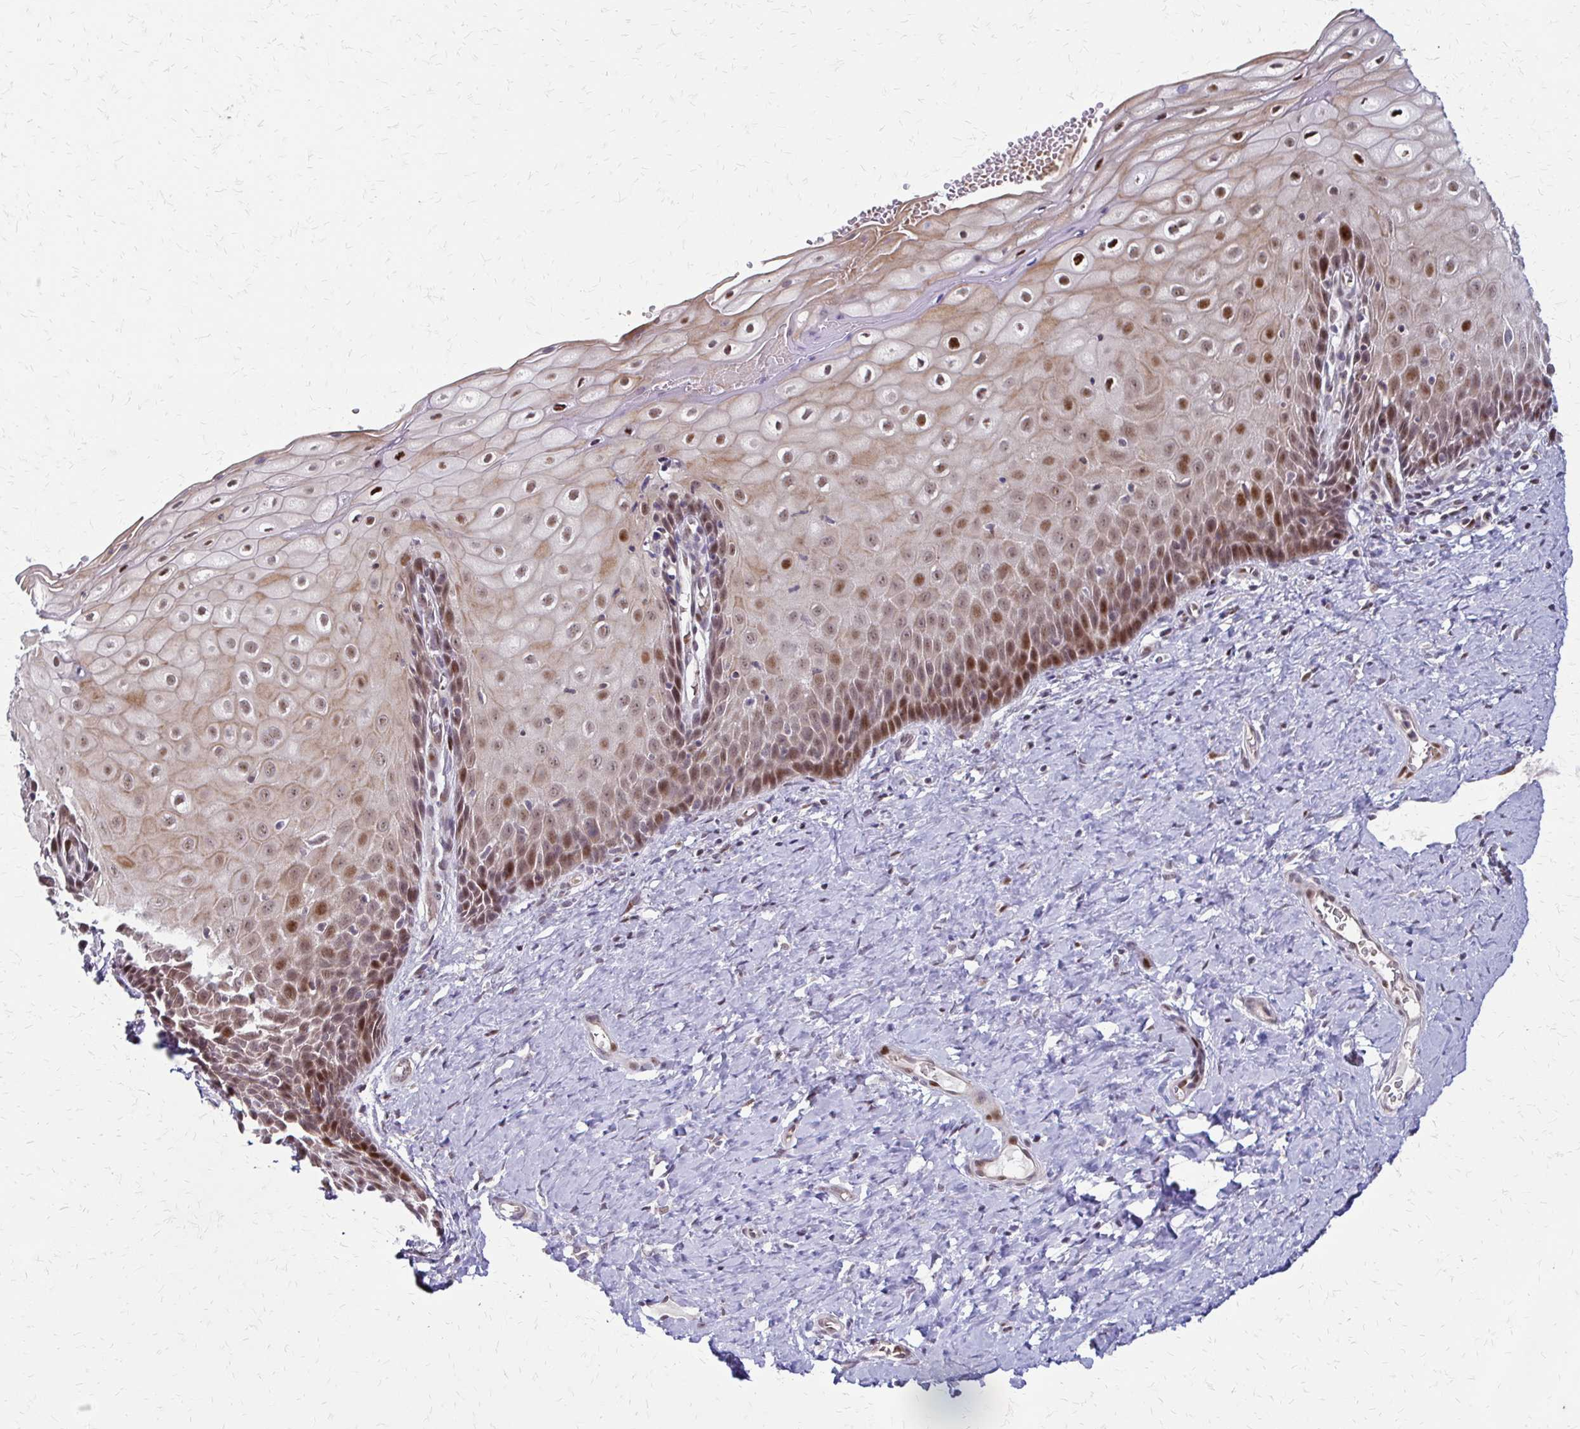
{"staining": {"intensity": "strong", "quantity": ">75%", "location": "nuclear"}, "tissue": "cervix", "cell_type": "Glandular cells", "image_type": "normal", "snomed": [{"axis": "morphology", "description": "Normal tissue, NOS"}, {"axis": "topography", "description": "Cervix"}], "caption": "IHC image of benign cervix: cervix stained using immunohistochemistry (IHC) displays high levels of strong protein expression localized specifically in the nuclear of glandular cells, appearing as a nuclear brown color.", "gene": "TRIR", "patient": {"sex": "female", "age": 37}}